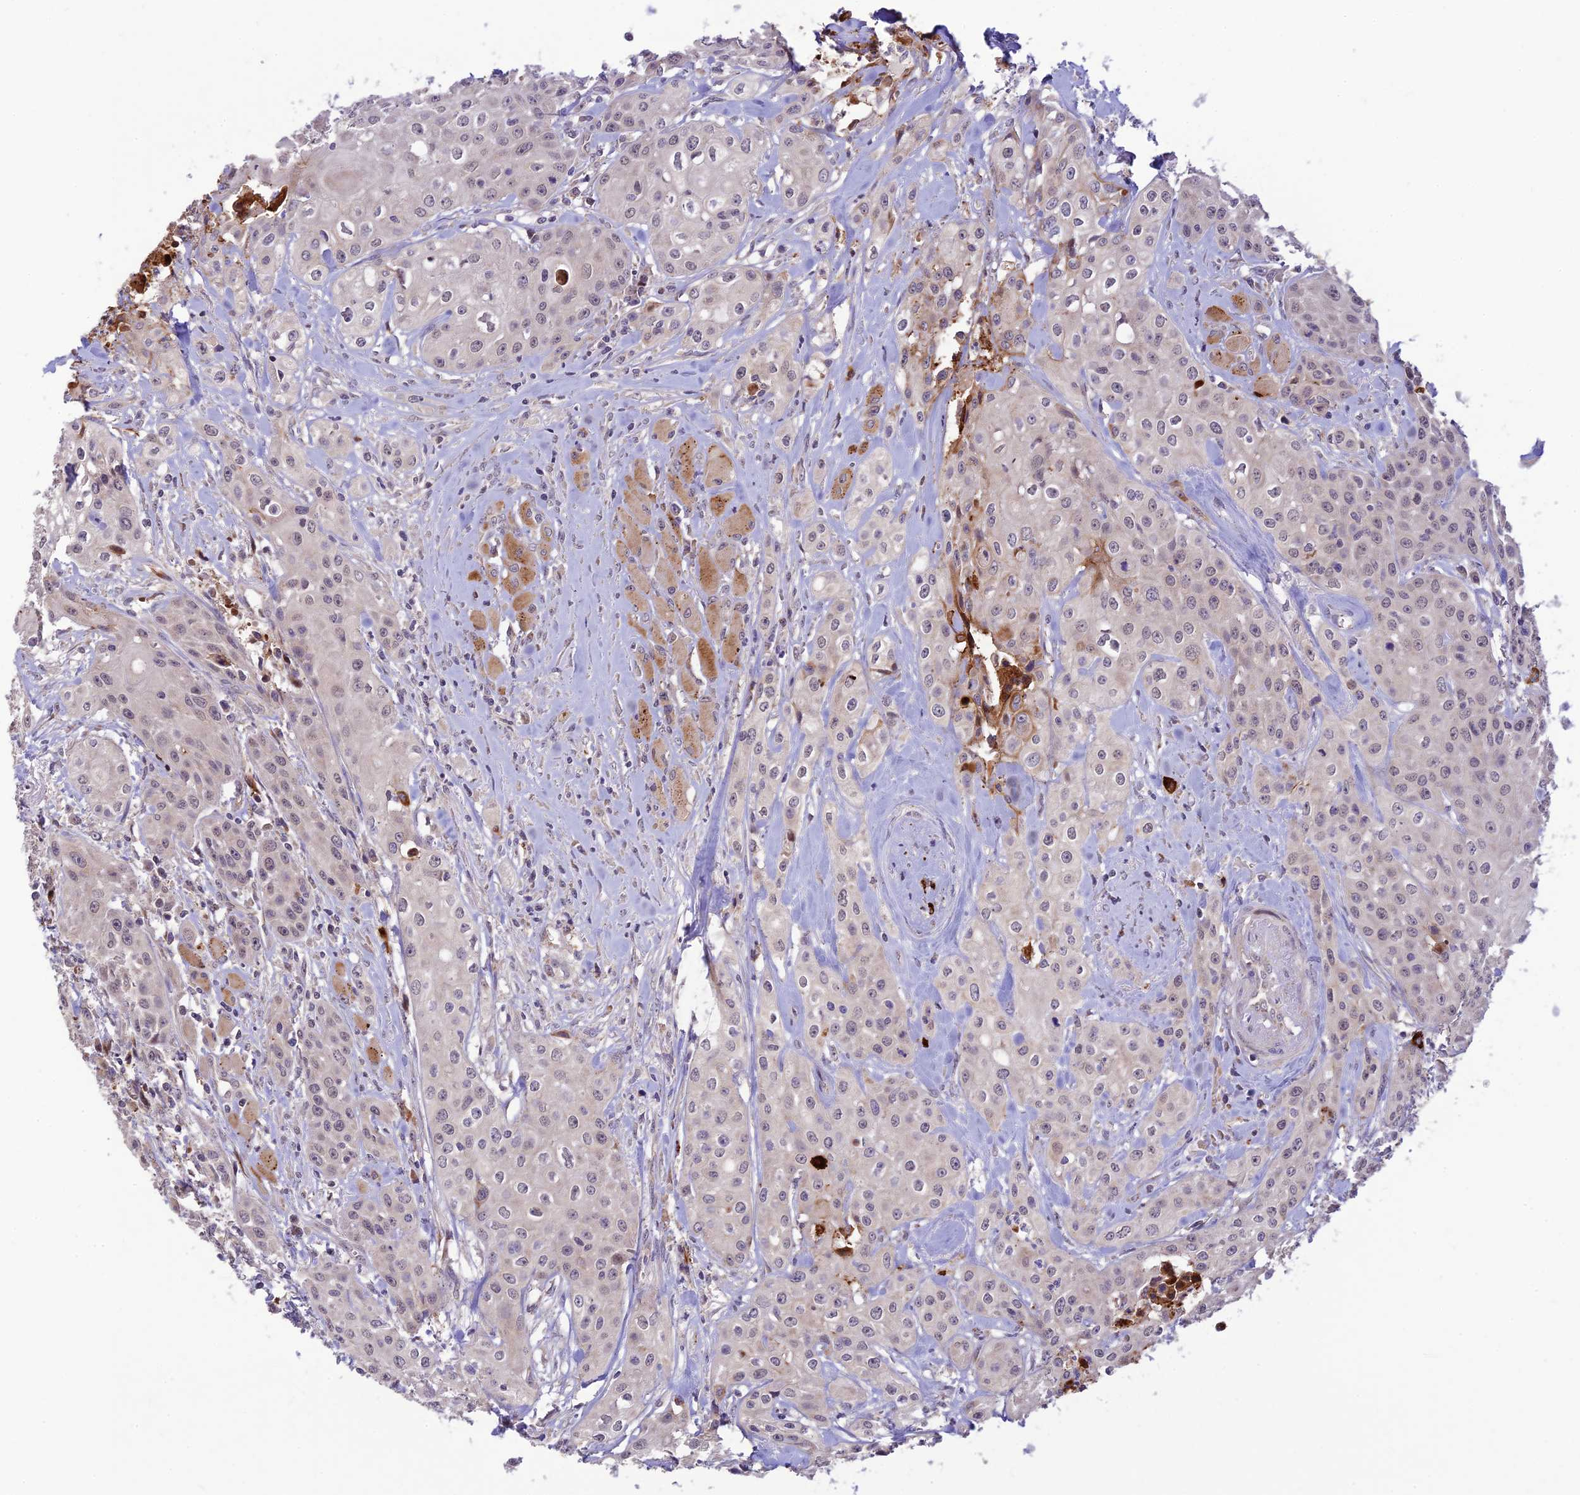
{"staining": {"intensity": "negative", "quantity": "none", "location": "none"}, "tissue": "head and neck cancer", "cell_type": "Tumor cells", "image_type": "cancer", "snomed": [{"axis": "morphology", "description": "Squamous cell carcinoma, NOS"}, {"axis": "topography", "description": "Oral tissue"}, {"axis": "topography", "description": "Head-Neck"}], "caption": "High magnification brightfield microscopy of squamous cell carcinoma (head and neck) stained with DAB (brown) and counterstained with hematoxylin (blue): tumor cells show no significant positivity.", "gene": "ASPDH", "patient": {"sex": "female", "age": 82}}